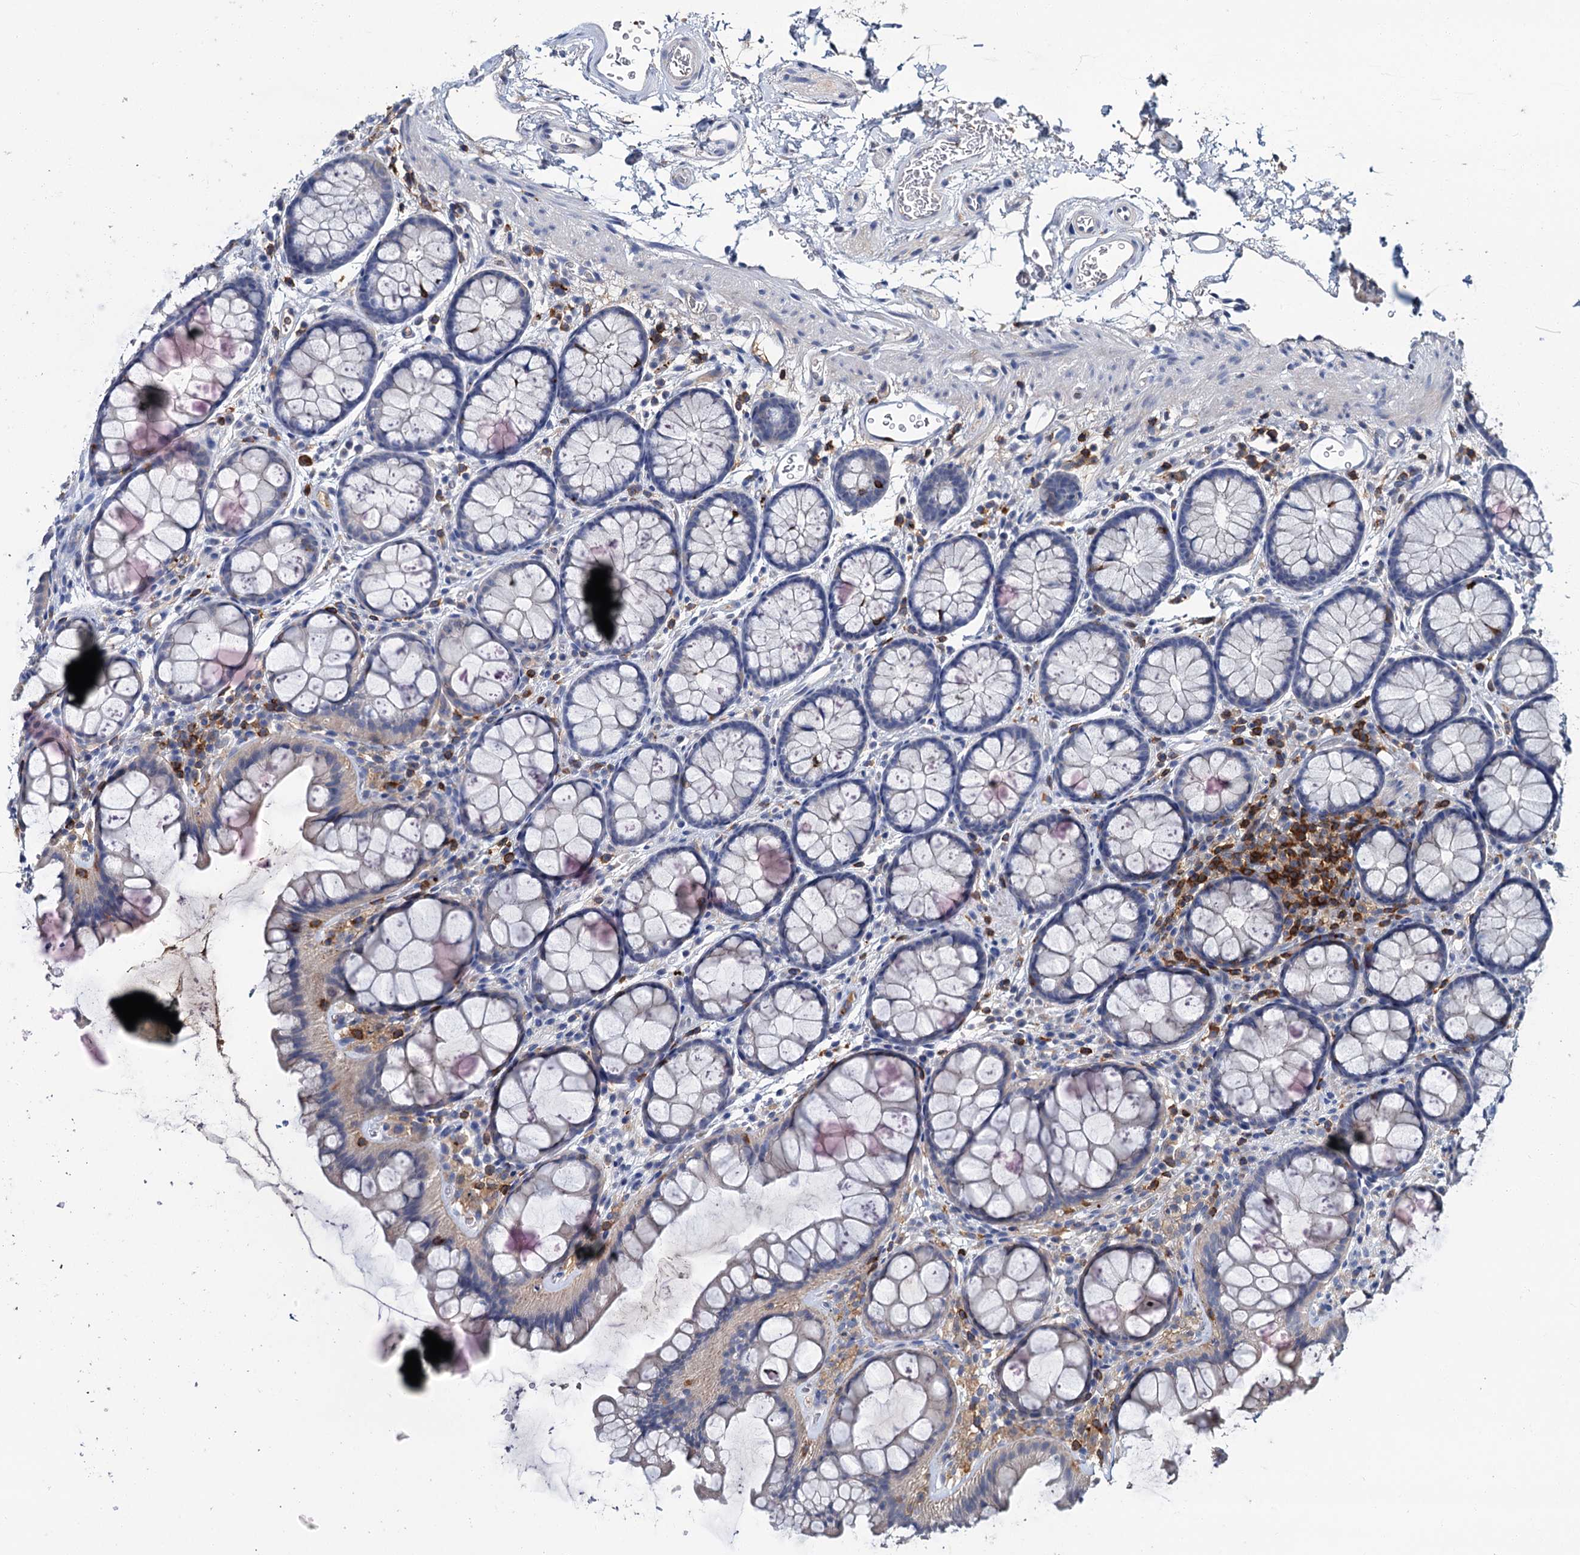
{"staining": {"intensity": "negative", "quantity": "none", "location": "none"}, "tissue": "colon", "cell_type": "Endothelial cells", "image_type": "normal", "snomed": [{"axis": "morphology", "description": "Normal tissue, NOS"}, {"axis": "topography", "description": "Colon"}], "caption": "Unremarkable colon was stained to show a protein in brown. There is no significant staining in endothelial cells.", "gene": "FGFR2", "patient": {"sex": "female", "age": 82}}